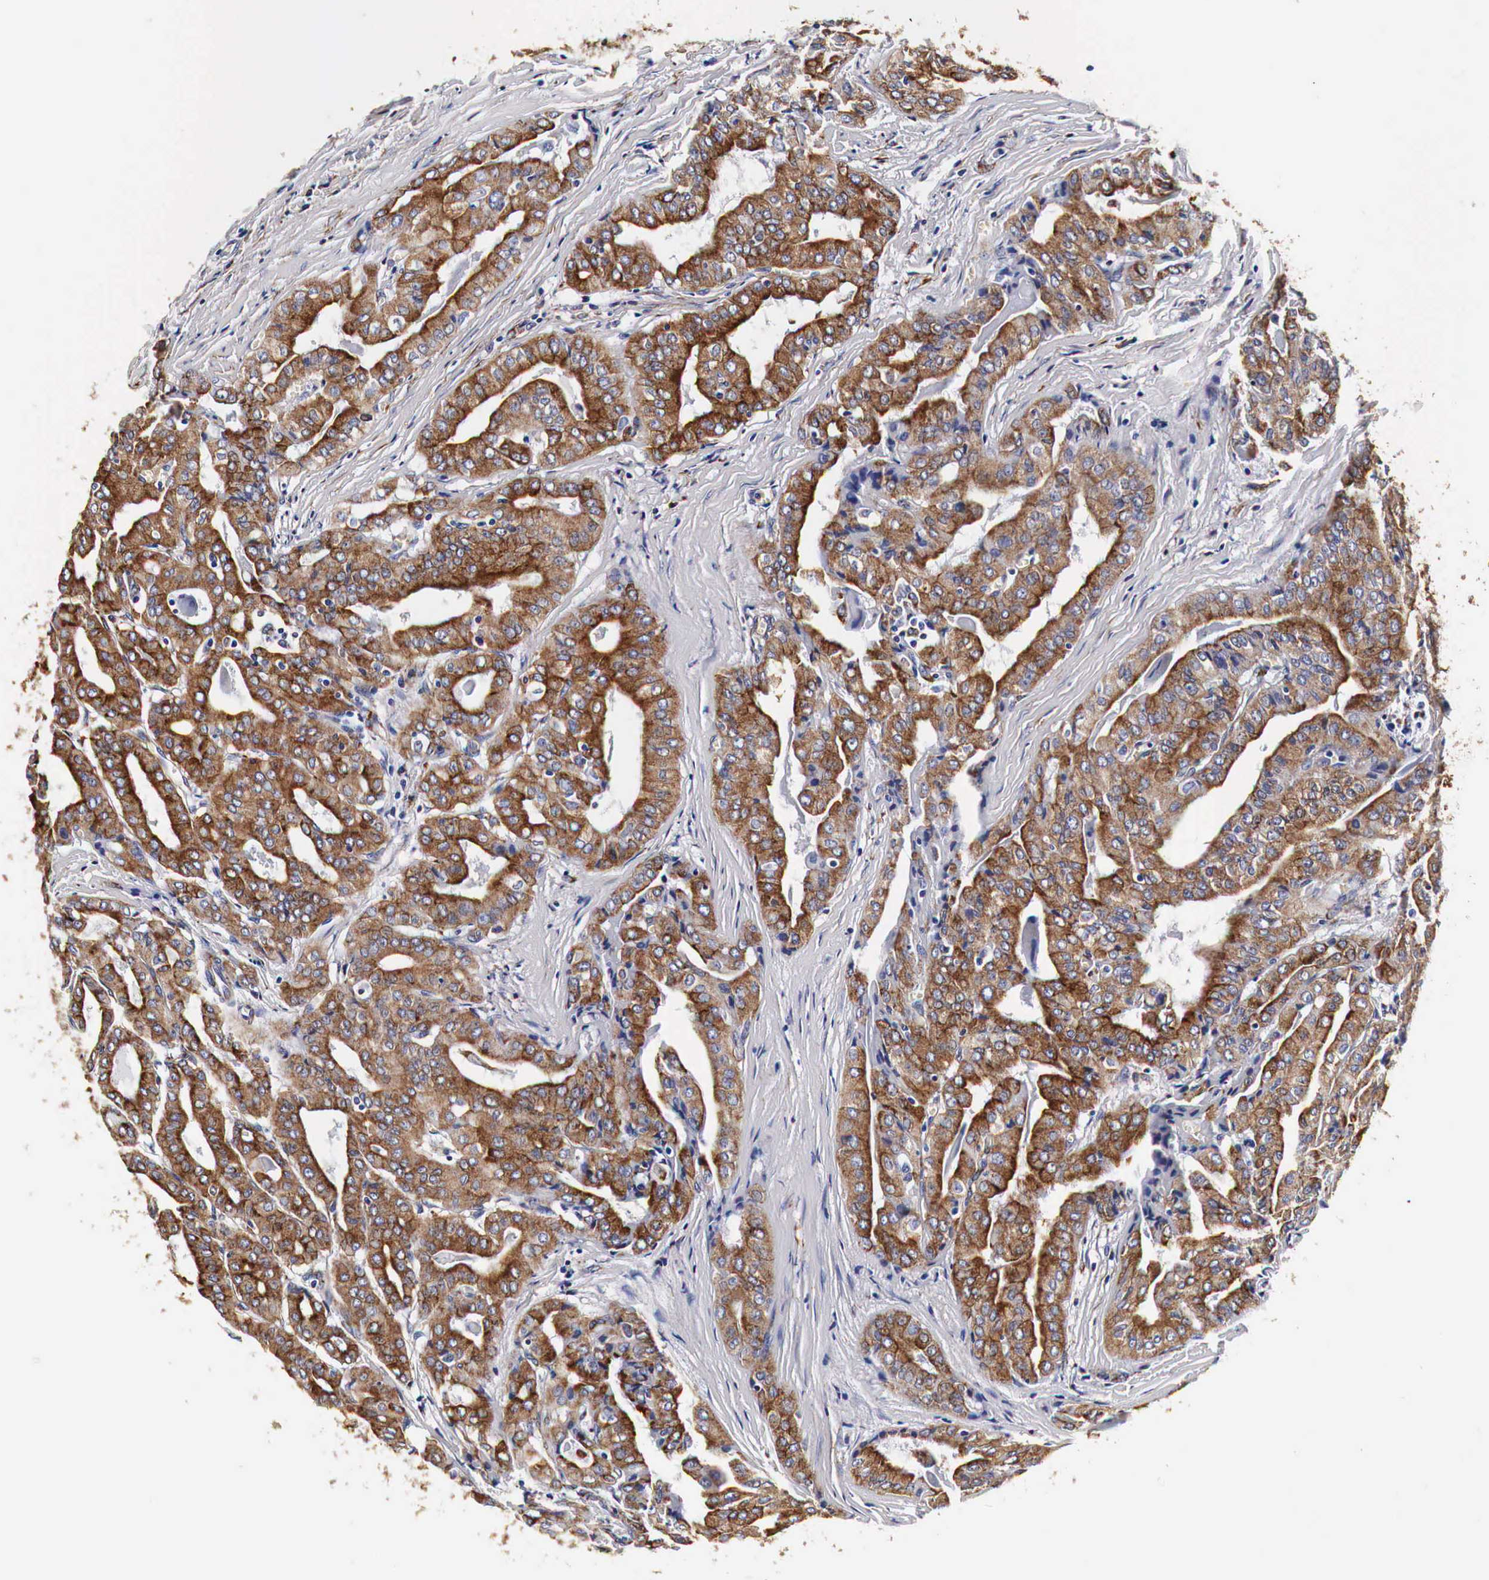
{"staining": {"intensity": "strong", "quantity": ">75%", "location": "cytoplasmic/membranous"}, "tissue": "thyroid cancer", "cell_type": "Tumor cells", "image_type": "cancer", "snomed": [{"axis": "morphology", "description": "Papillary adenocarcinoma, NOS"}, {"axis": "topography", "description": "Thyroid gland"}], "caption": "IHC of human thyroid cancer (papillary adenocarcinoma) demonstrates high levels of strong cytoplasmic/membranous expression in about >75% of tumor cells.", "gene": "CKAP4", "patient": {"sex": "female", "age": 71}}